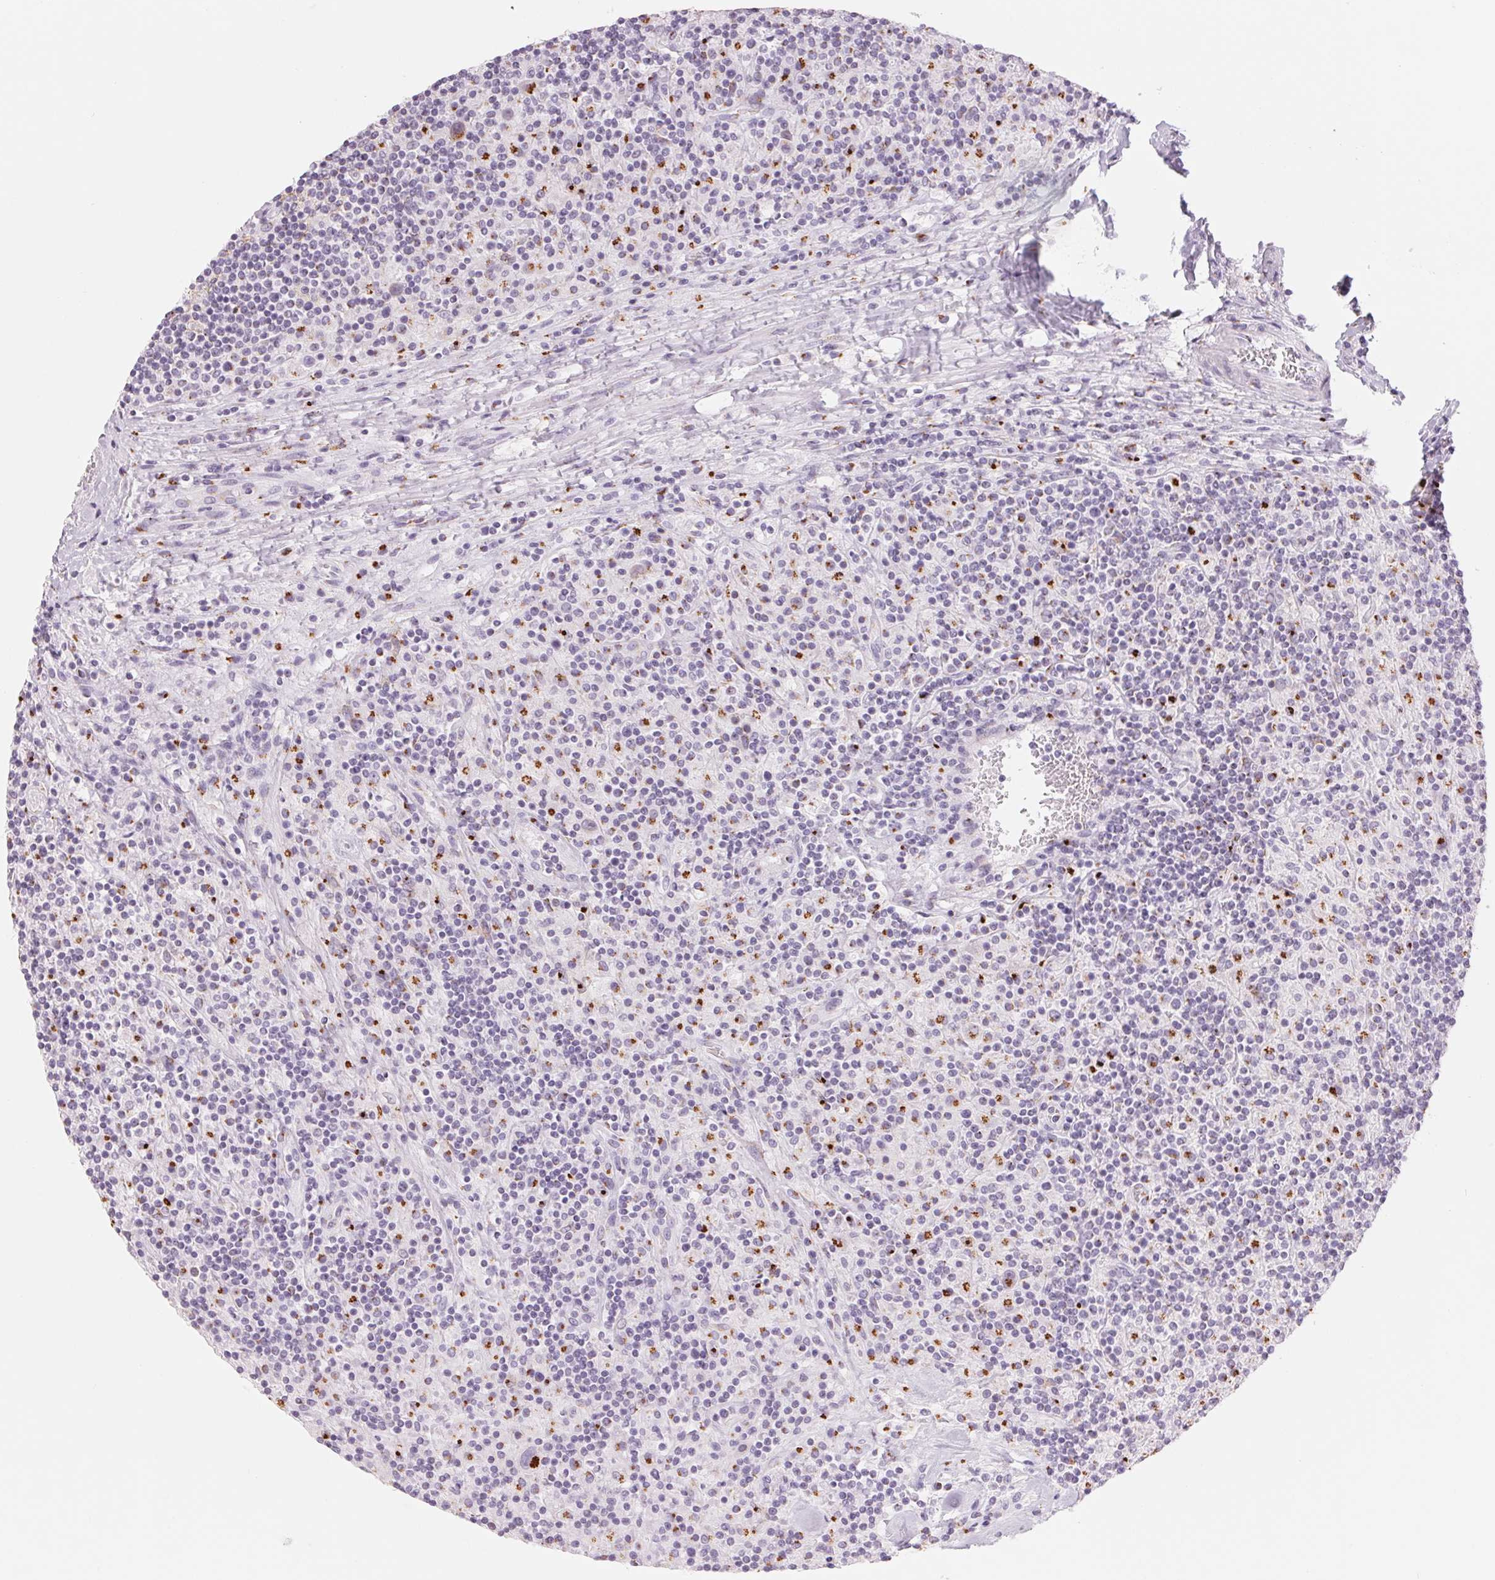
{"staining": {"intensity": "moderate", "quantity": "<25%", "location": "cytoplasmic/membranous"}, "tissue": "lymphoma", "cell_type": "Tumor cells", "image_type": "cancer", "snomed": [{"axis": "morphology", "description": "Hodgkin's disease, NOS"}, {"axis": "topography", "description": "Lymph node"}], "caption": "Human lymphoma stained with a protein marker demonstrates moderate staining in tumor cells.", "gene": "GALNT7", "patient": {"sex": "male", "age": 70}}